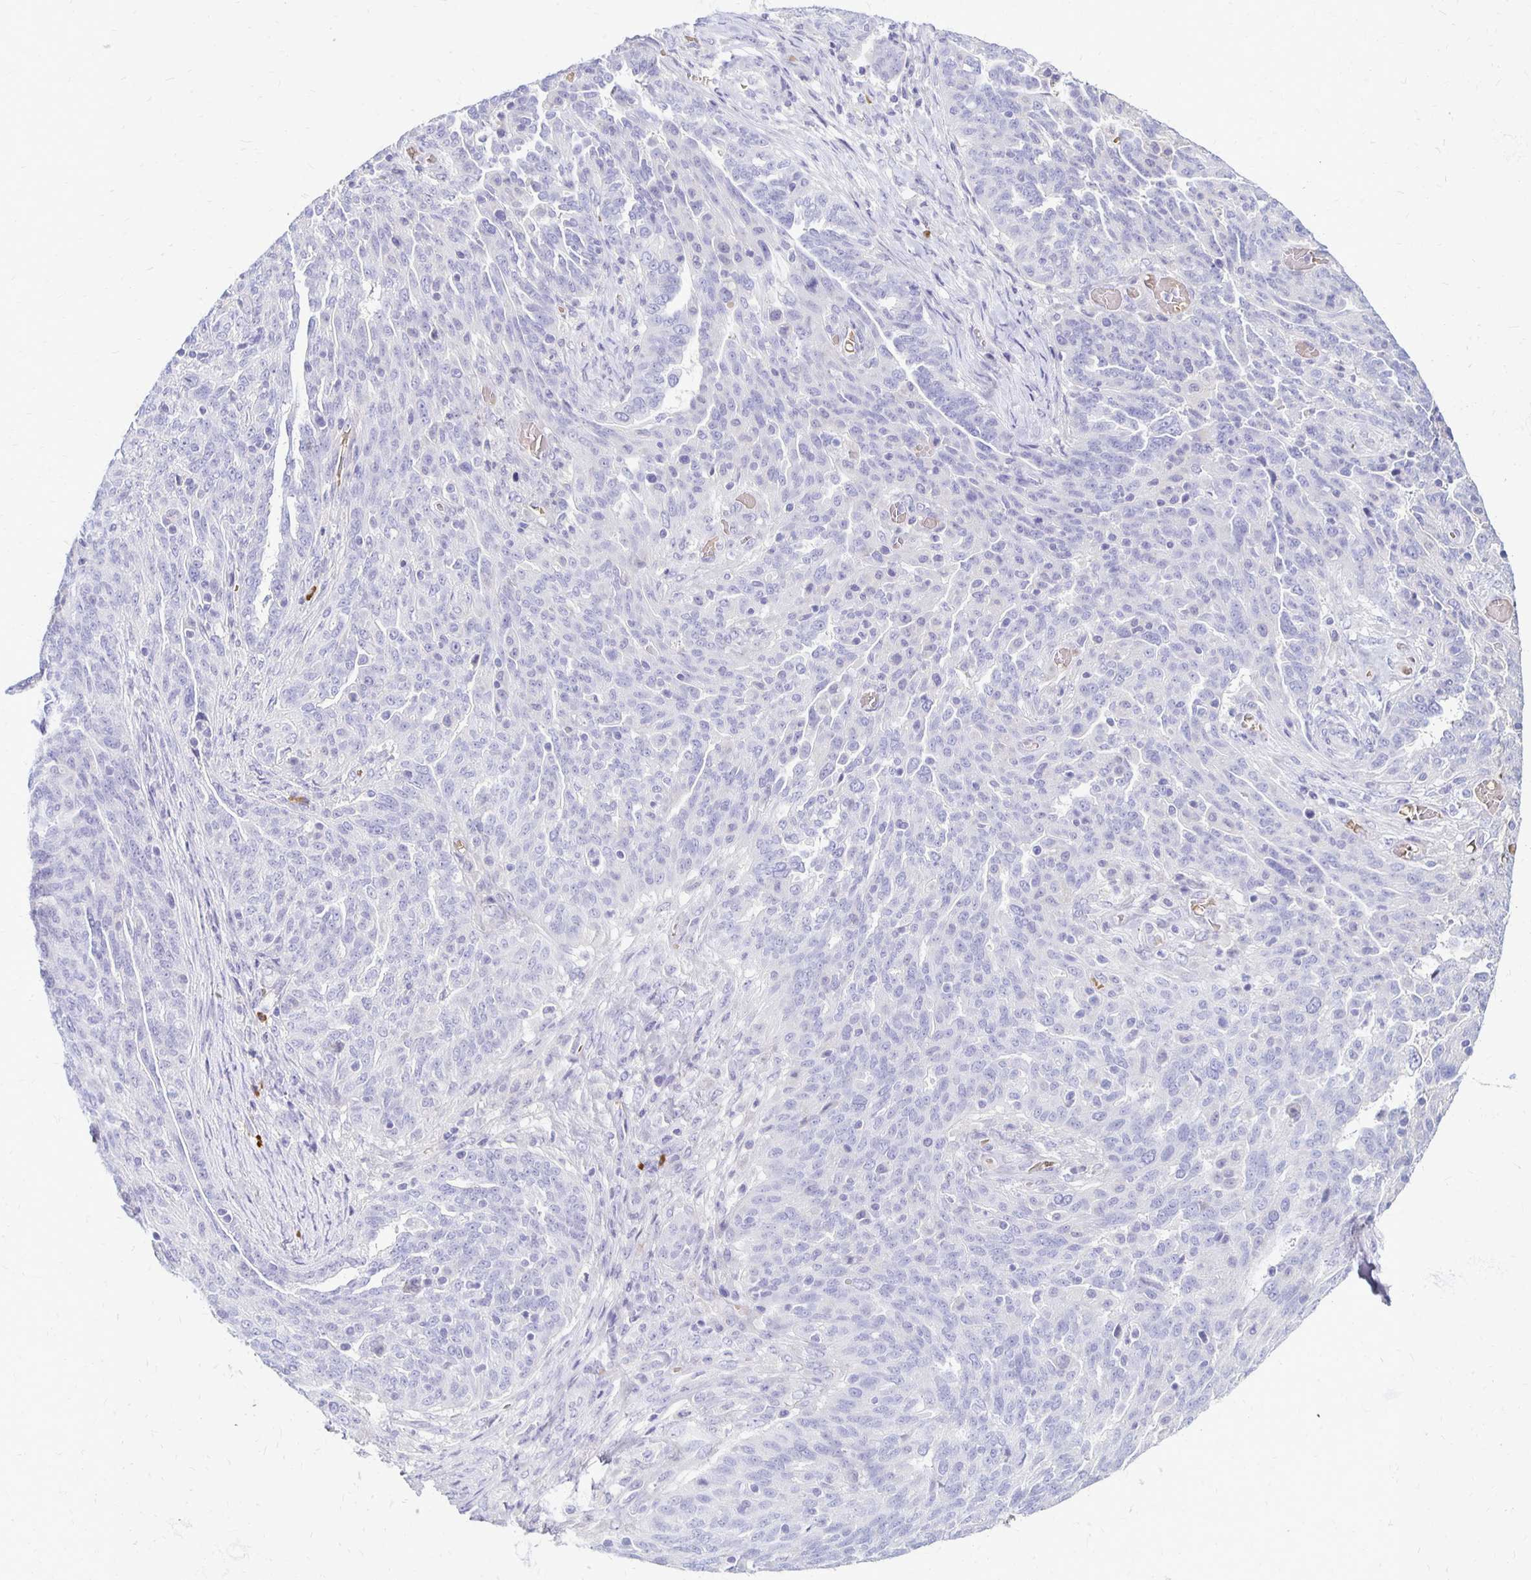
{"staining": {"intensity": "negative", "quantity": "none", "location": "none"}, "tissue": "ovarian cancer", "cell_type": "Tumor cells", "image_type": "cancer", "snomed": [{"axis": "morphology", "description": "Cystadenocarcinoma, serous, NOS"}, {"axis": "topography", "description": "Ovary"}], "caption": "An IHC image of ovarian cancer is shown. There is no staining in tumor cells of ovarian cancer. (DAB (3,3'-diaminobenzidine) IHC with hematoxylin counter stain).", "gene": "FNTB", "patient": {"sex": "female", "age": 67}}